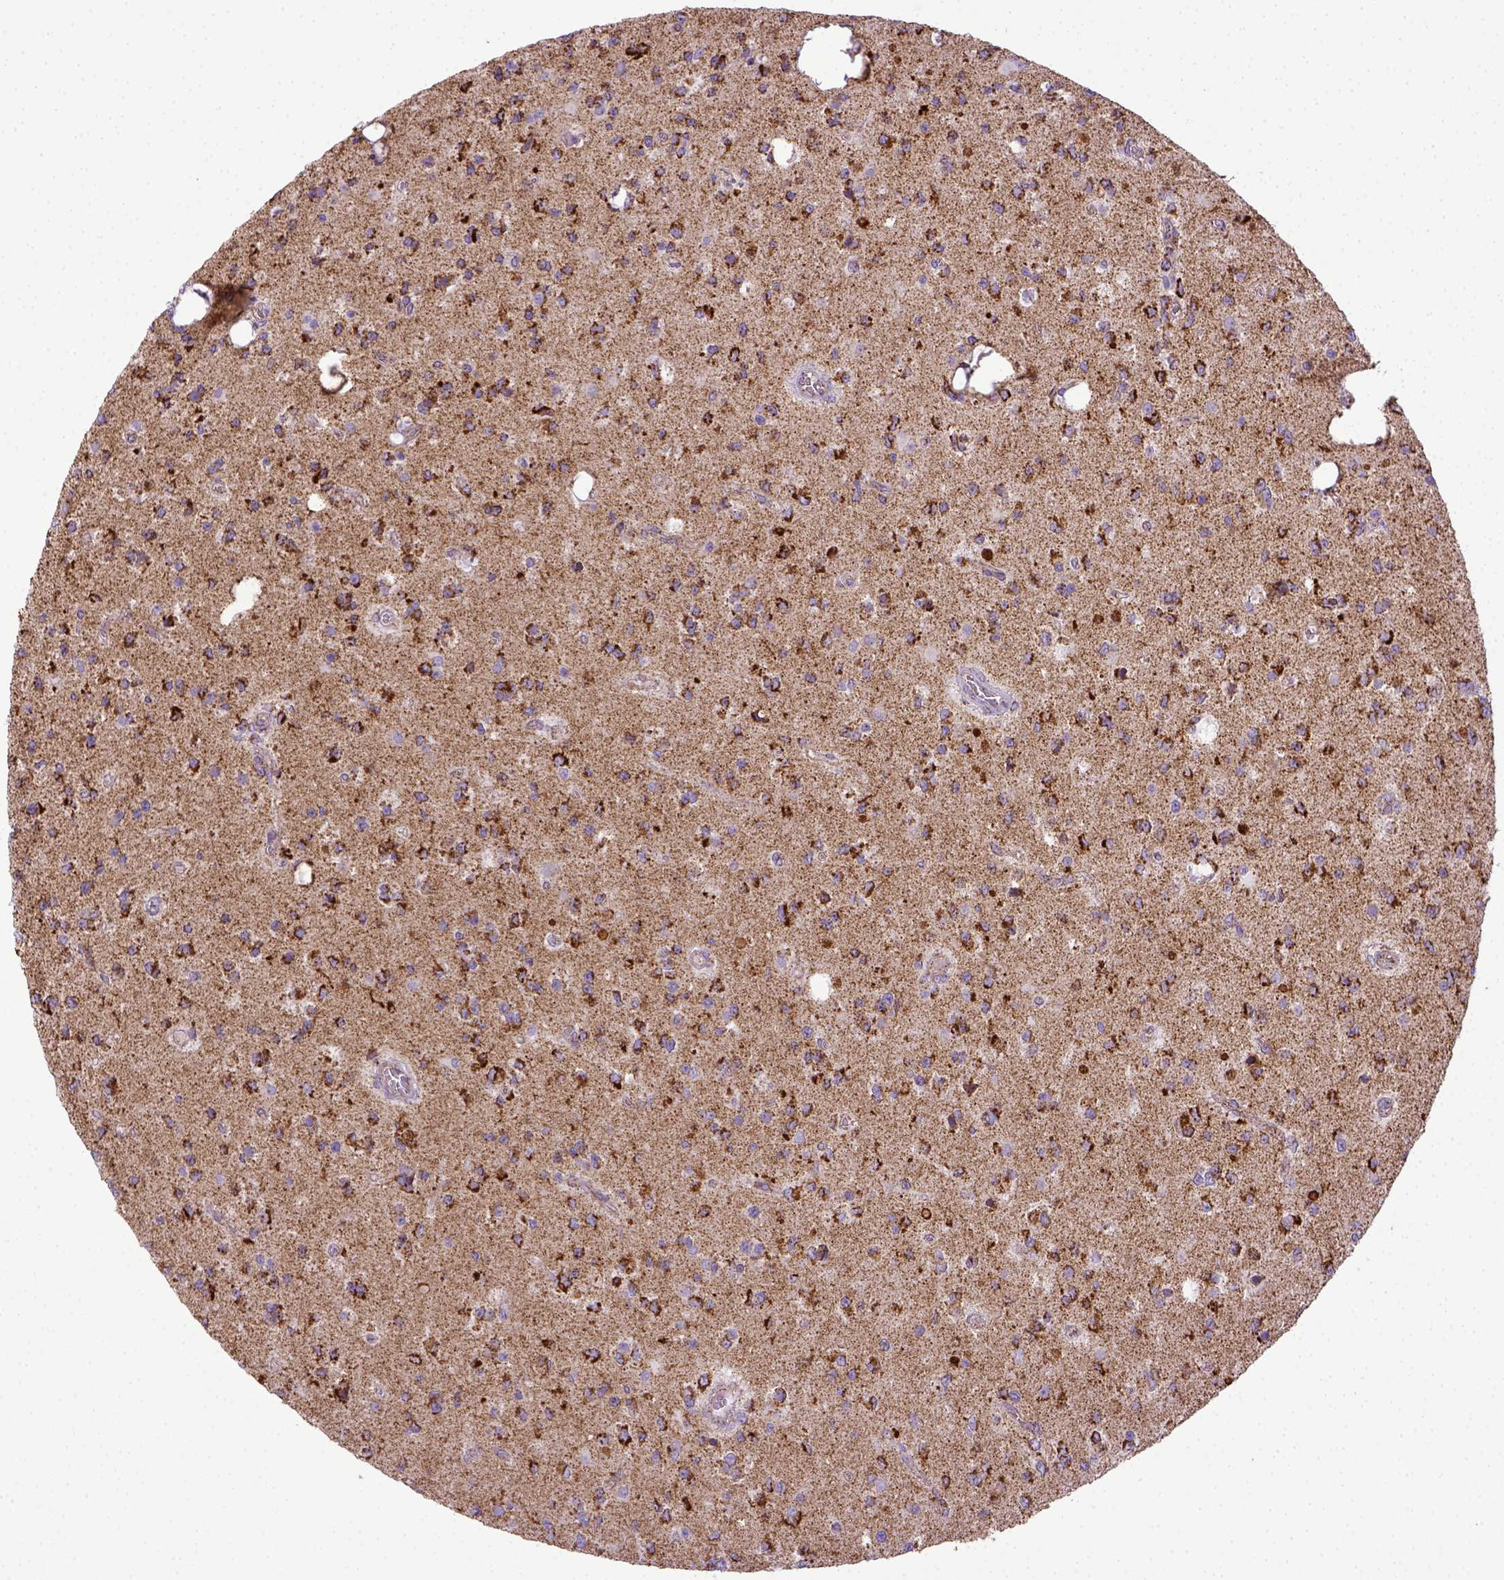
{"staining": {"intensity": "strong", "quantity": ">75%", "location": "cytoplasmic/membranous"}, "tissue": "glioma", "cell_type": "Tumor cells", "image_type": "cancer", "snomed": [{"axis": "morphology", "description": "Glioma, malignant, Low grade"}, {"axis": "topography", "description": "Brain"}], "caption": "Human low-grade glioma (malignant) stained with a brown dye reveals strong cytoplasmic/membranous positive staining in about >75% of tumor cells.", "gene": "MT-CO1", "patient": {"sex": "female", "age": 45}}